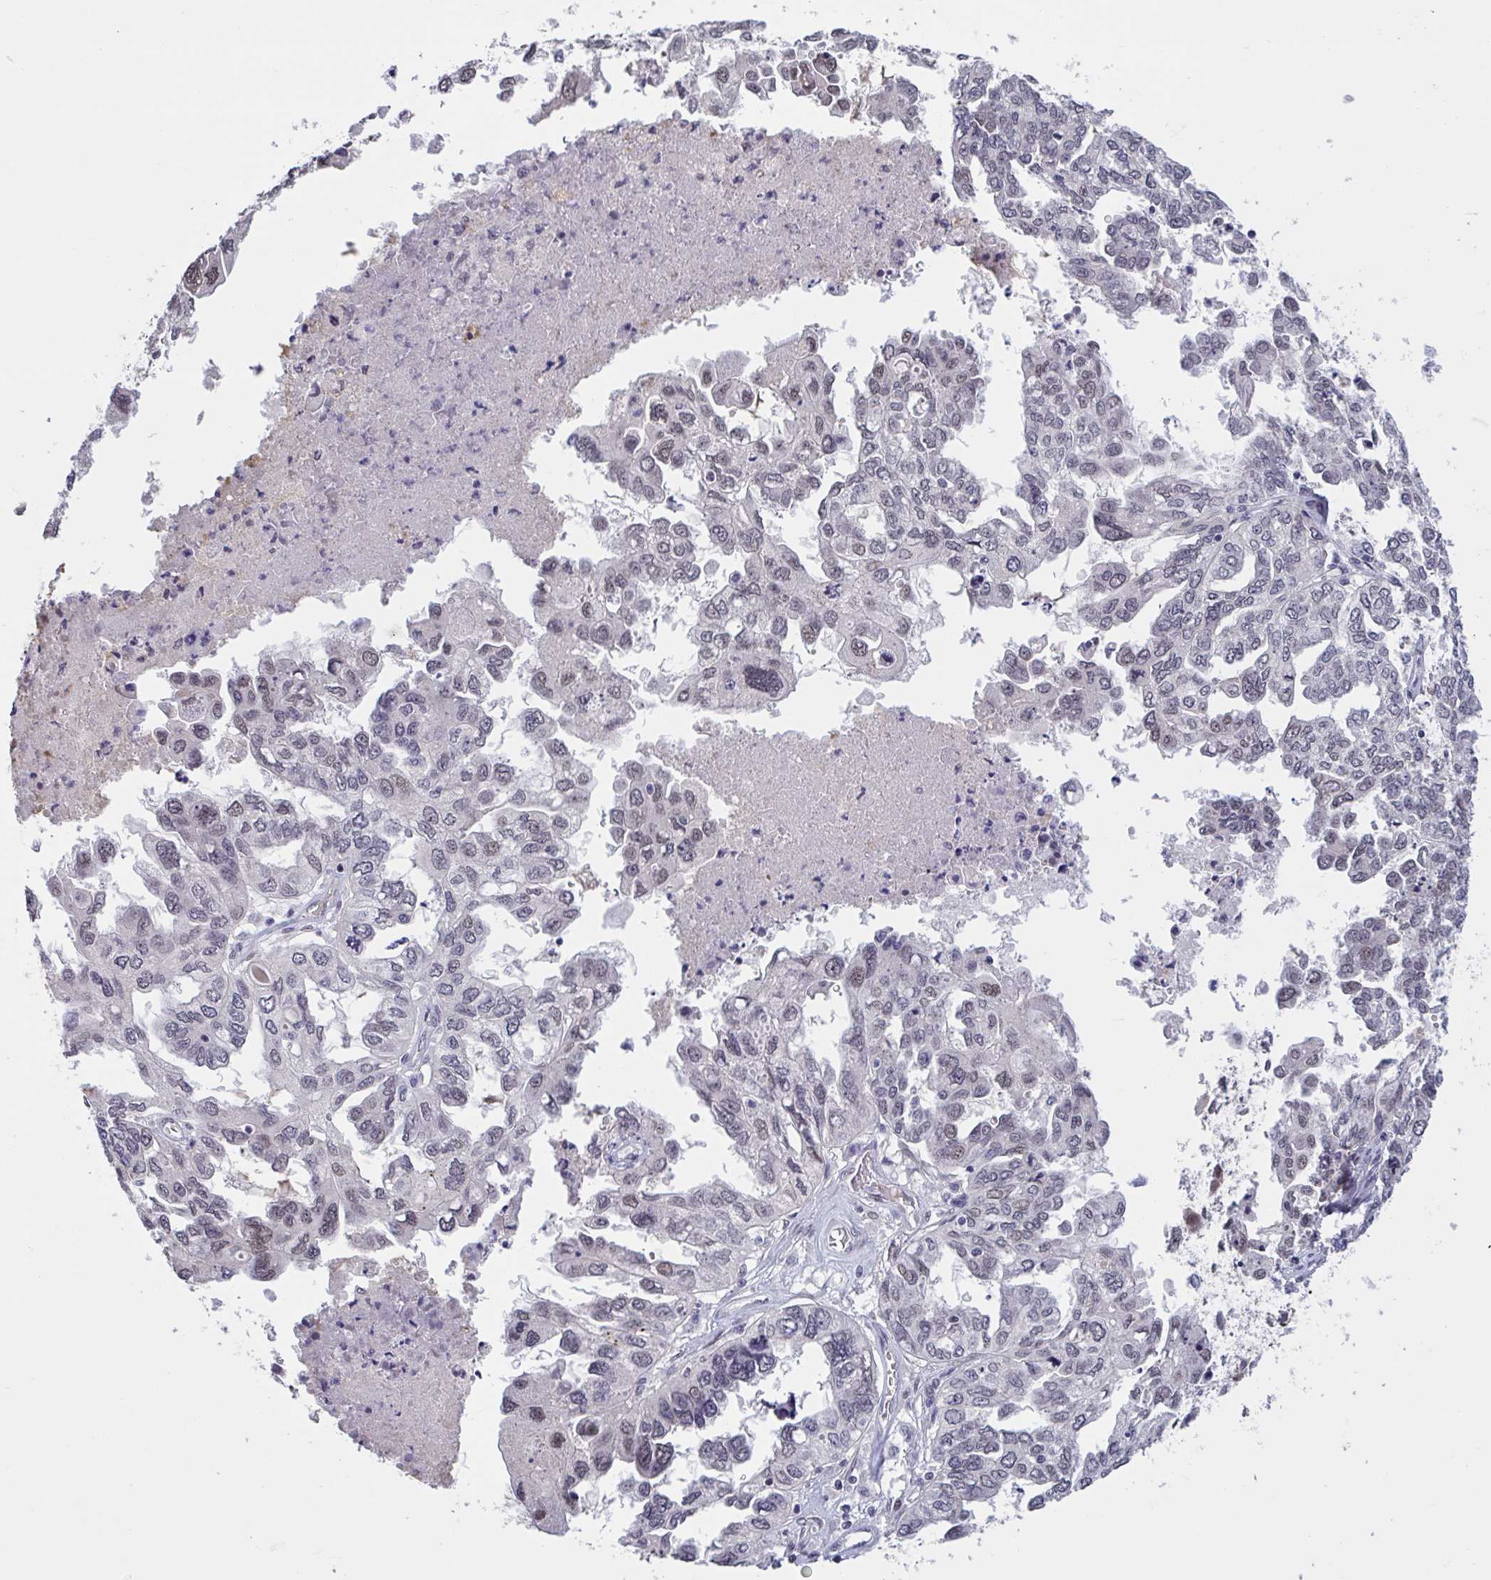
{"staining": {"intensity": "weak", "quantity": "<25%", "location": "nuclear"}, "tissue": "ovarian cancer", "cell_type": "Tumor cells", "image_type": "cancer", "snomed": [{"axis": "morphology", "description": "Cystadenocarcinoma, serous, NOS"}, {"axis": "topography", "description": "Ovary"}], "caption": "Immunohistochemical staining of human ovarian serous cystadenocarcinoma shows no significant positivity in tumor cells. Nuclei are stained in blue.", "gene": "ZNF414", "patient": {"sex": "female", "age": 53}}